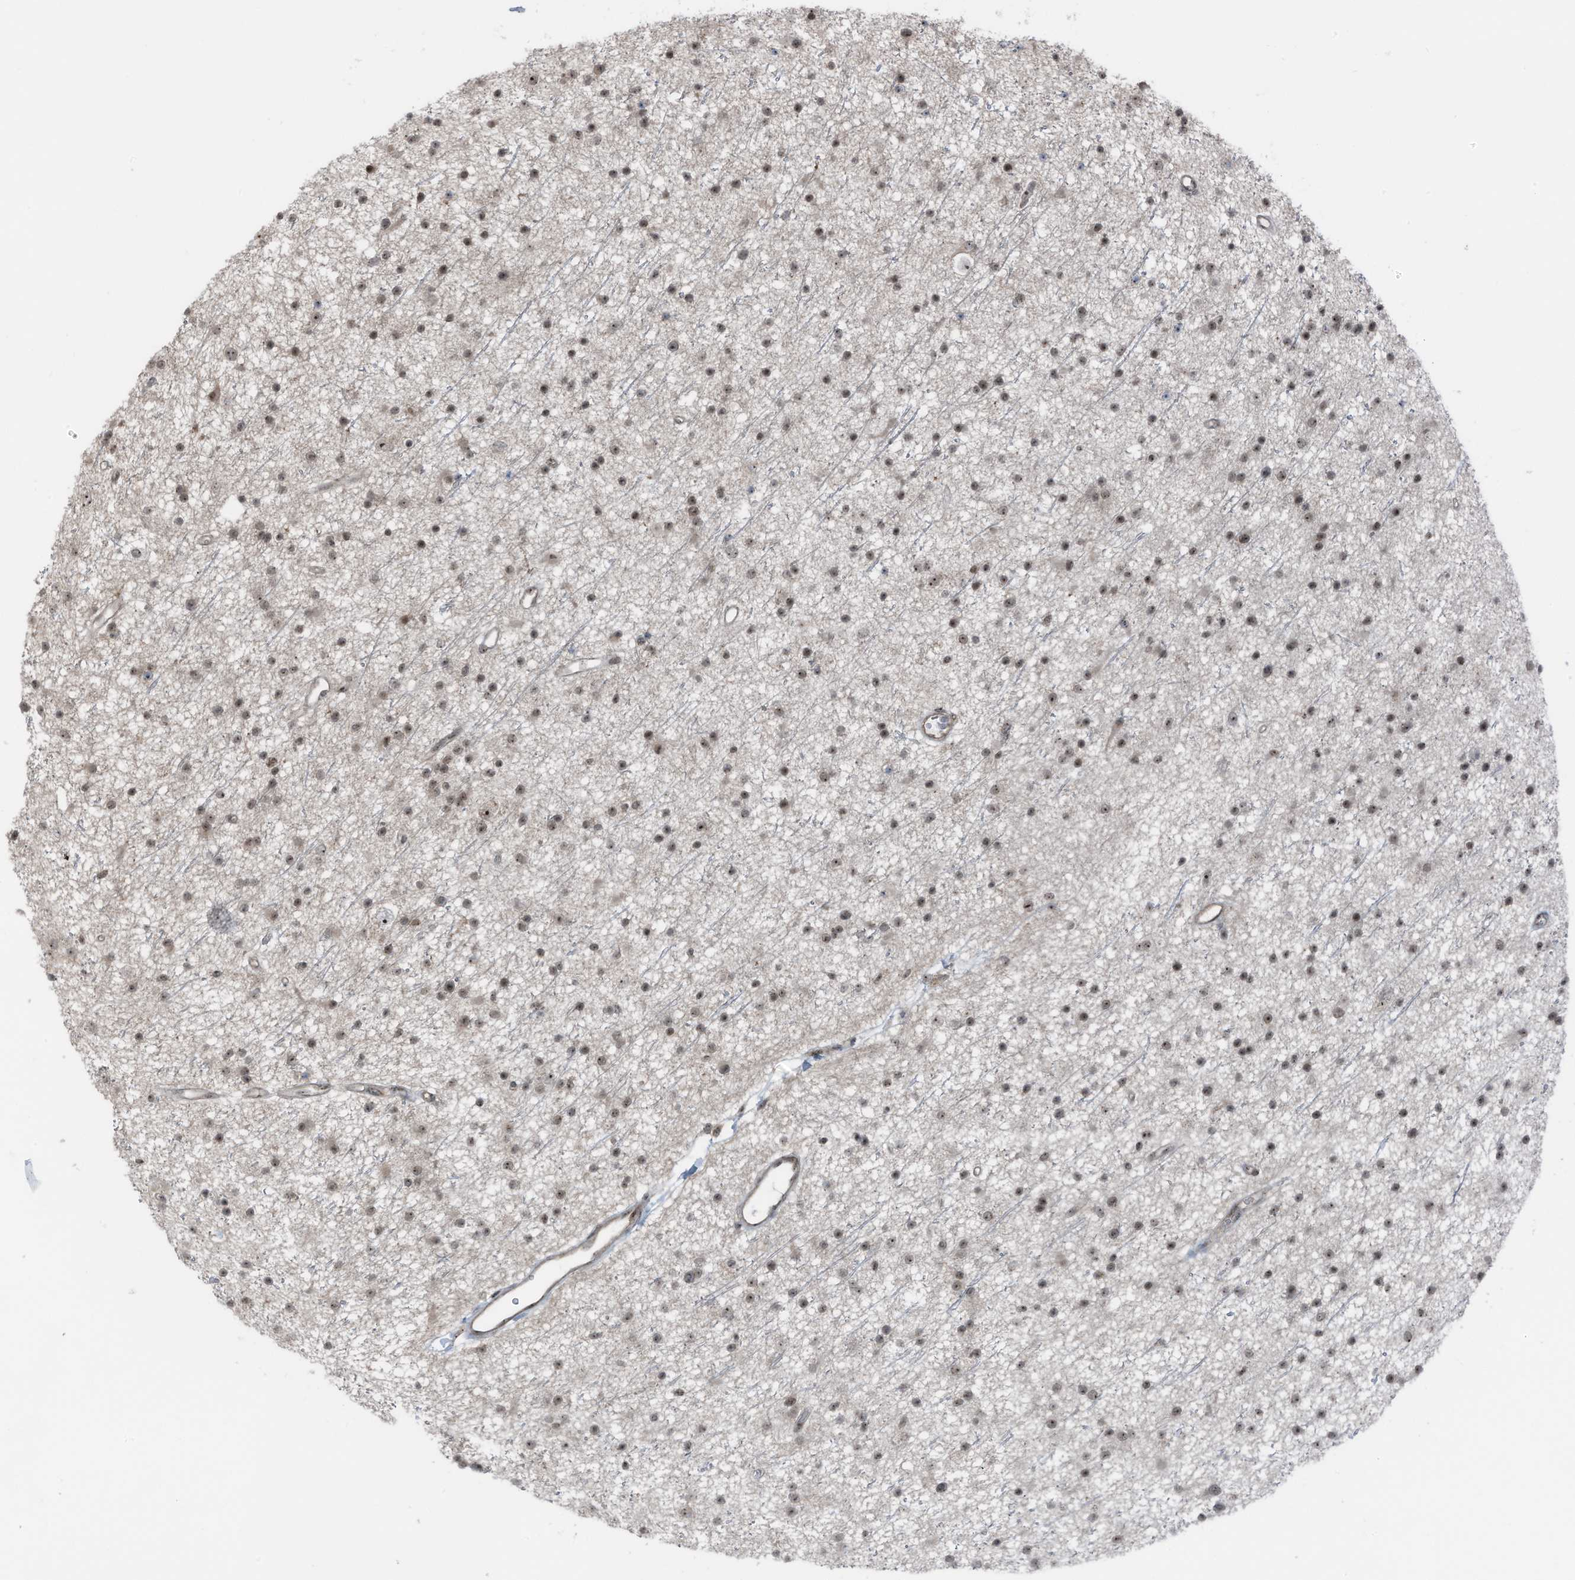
{"staining": {"intensity": "moderate", "quantity": ">75%", "location": "nuclear"}, "tissue": "glioma", "cell_type": "Tumor cells", "image_type": "cancer", "snomed": [{"axis": "morphology", "description": "Glioma, malignant, Low grade"}, {"axis": "topography", "description": "Cerebral cortex"}], "caption": "Moderate nuclear expression for a protein is seen in approximately >75% of tumor cells of glioma using IHC.", "gene": "UTP3", "patient": {"sex": "female", "age": 39}}